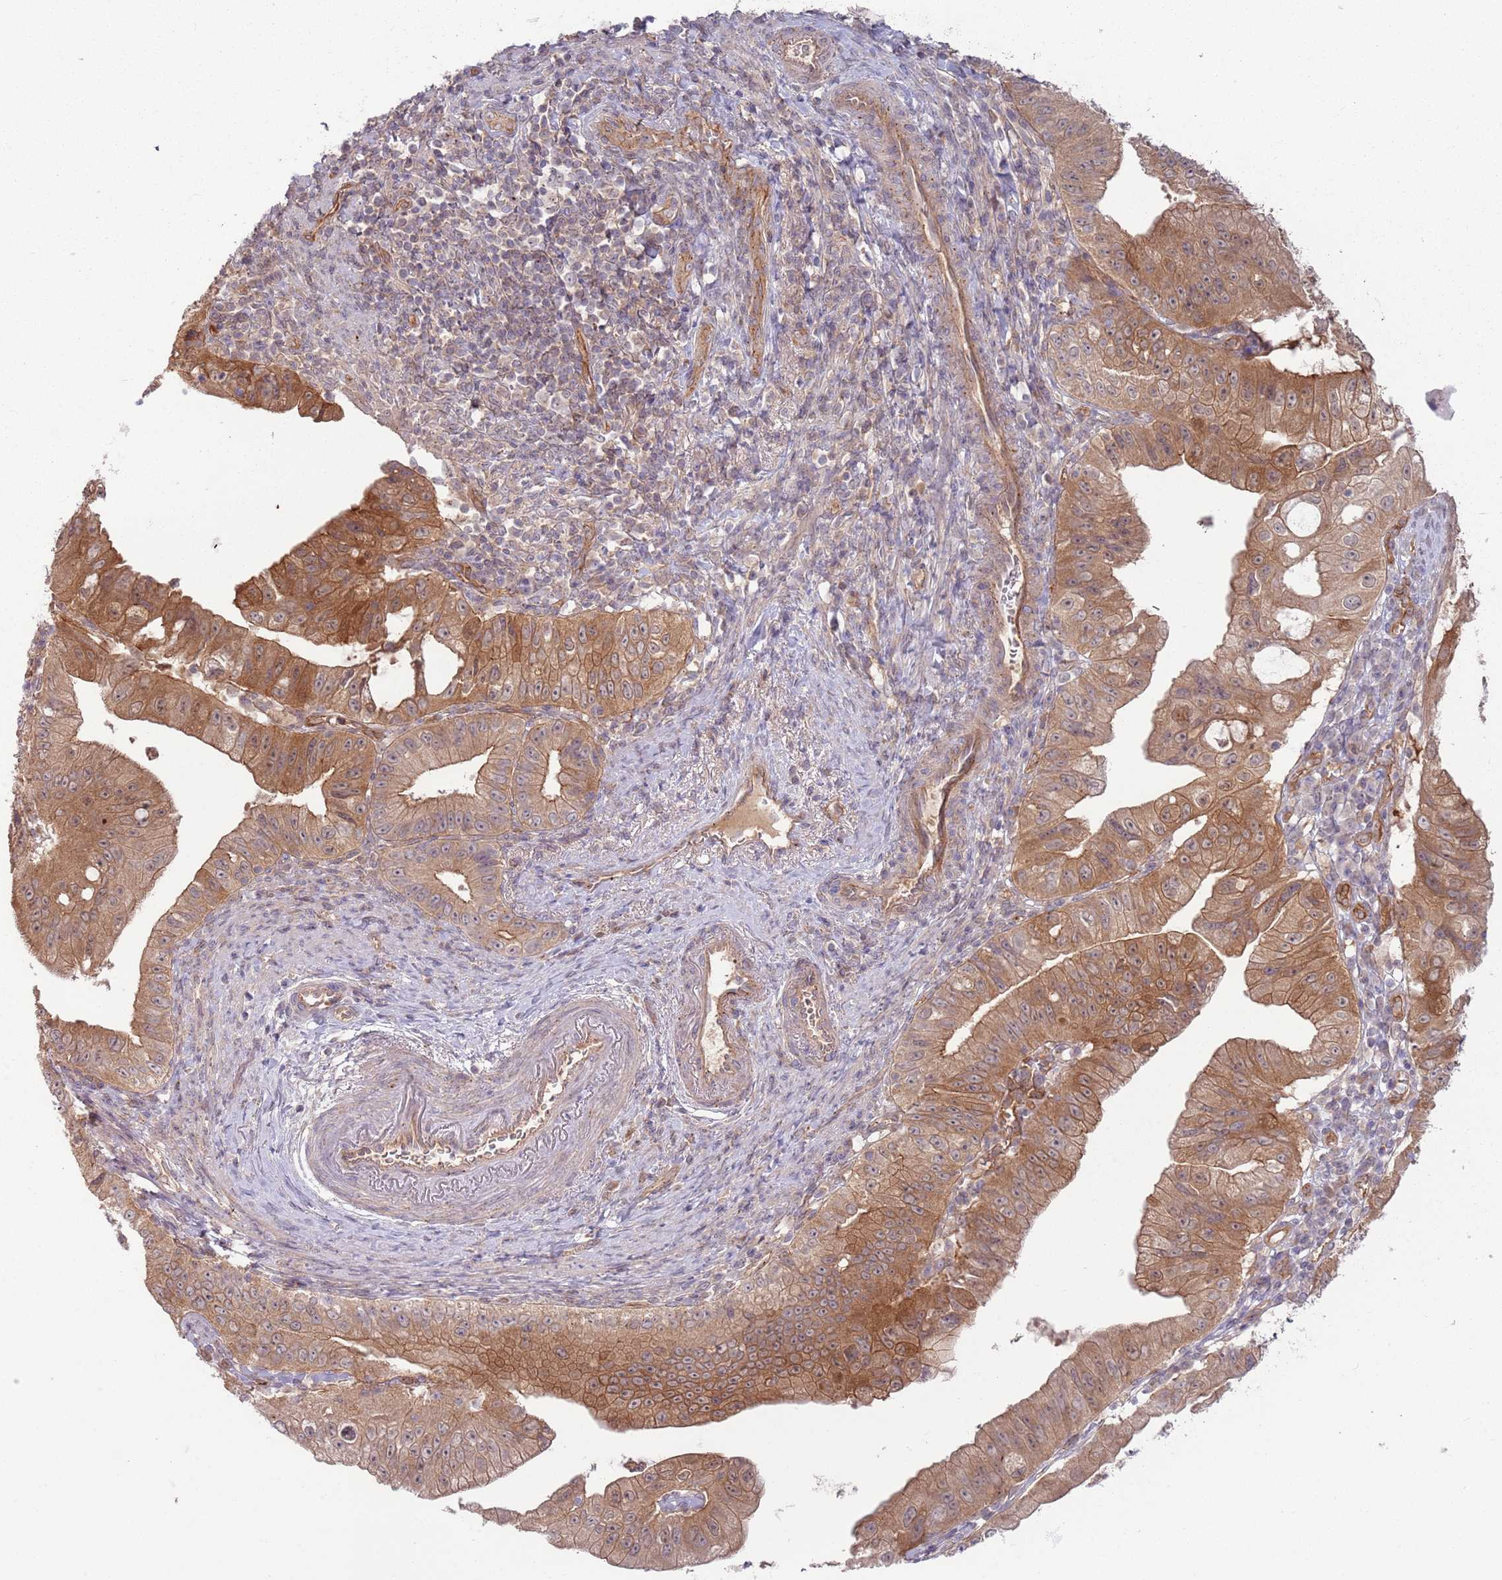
{"staining": {"intensity": "moderate", "quantity": ">75%", "location": "cytoplasmic/membranous"}, "tissue": "pancreatic cancer", "cell_type": "Tumor cells", "image_type": "cancer", "snomed": [{"axis": "morphology", "description": "Adenocarcinoma, NOS"}, {"axis": "topography", "description": "Pancreas"}], "caption": "About >75% of tumor cells in adenocarcinoma (pancreatic) display moderate cytoplasmic/membranous protein staining as visualized by brown immunohistochemical staining.", "gene": "SAV1", "patient": {"sex": "male", "age": 70}}